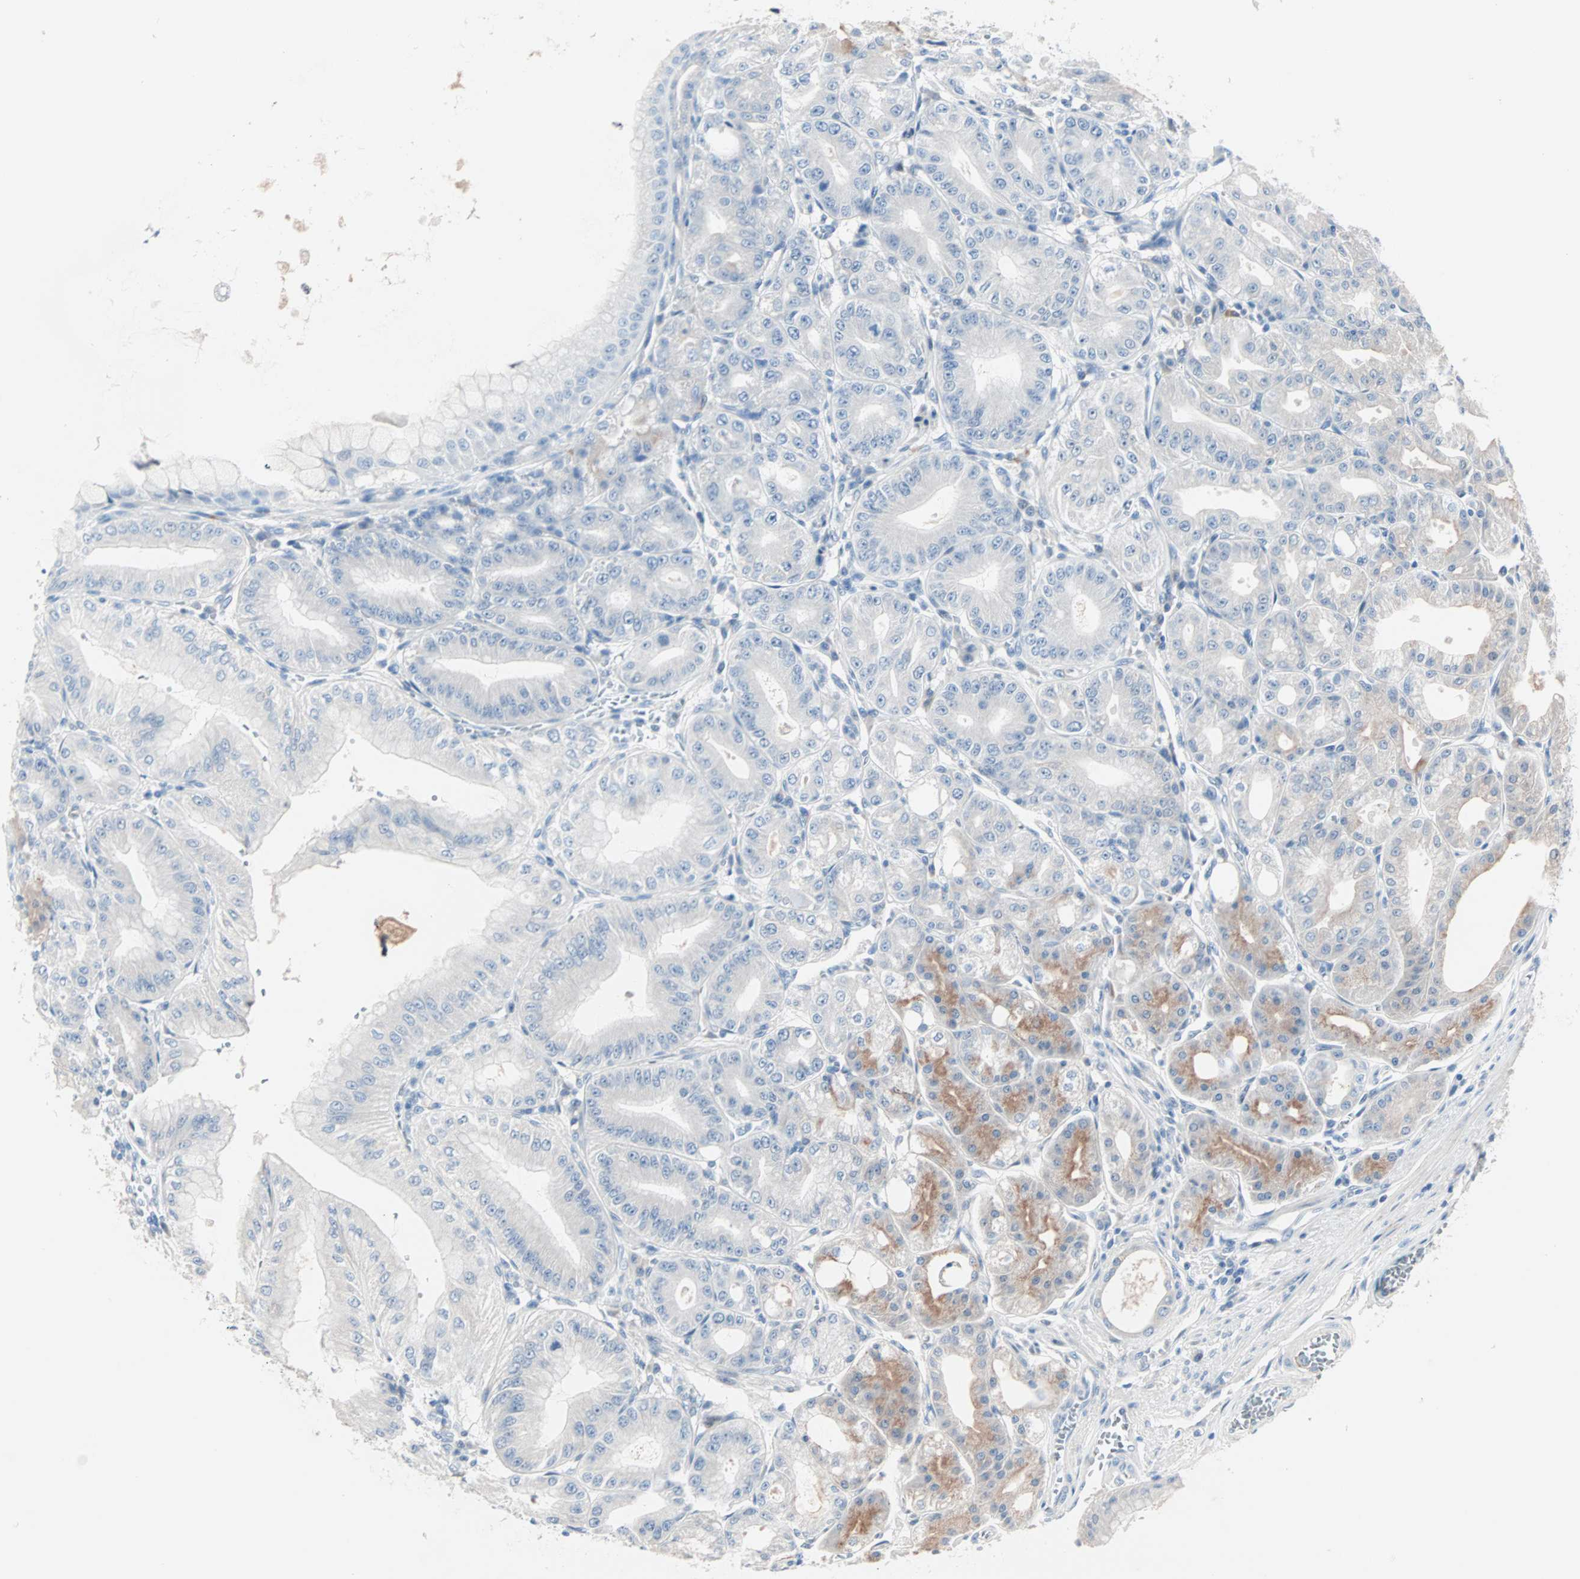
{"staining": {"intensity": "moderate", "quantity": "<25%", "location": "cytoplasmic/membranous"}, "tissue": "stomach", "cell_type": "Glandular cells", "image_type": "normal", "snomed": [{"axis": "morphology", "description": "Normal tissue, NOS"}, {"axis": "topography", "description": "Stomach, lower"}], "caption": "Moderate cytoplasmic/membranous protein expression is present in approximately <25% of glandular cells in stomach. (brown staining indicates protein expression, while blue staining denotes nuclei).", "gene": "NEFH", "patient": {"sex": "male", "age": 71}}